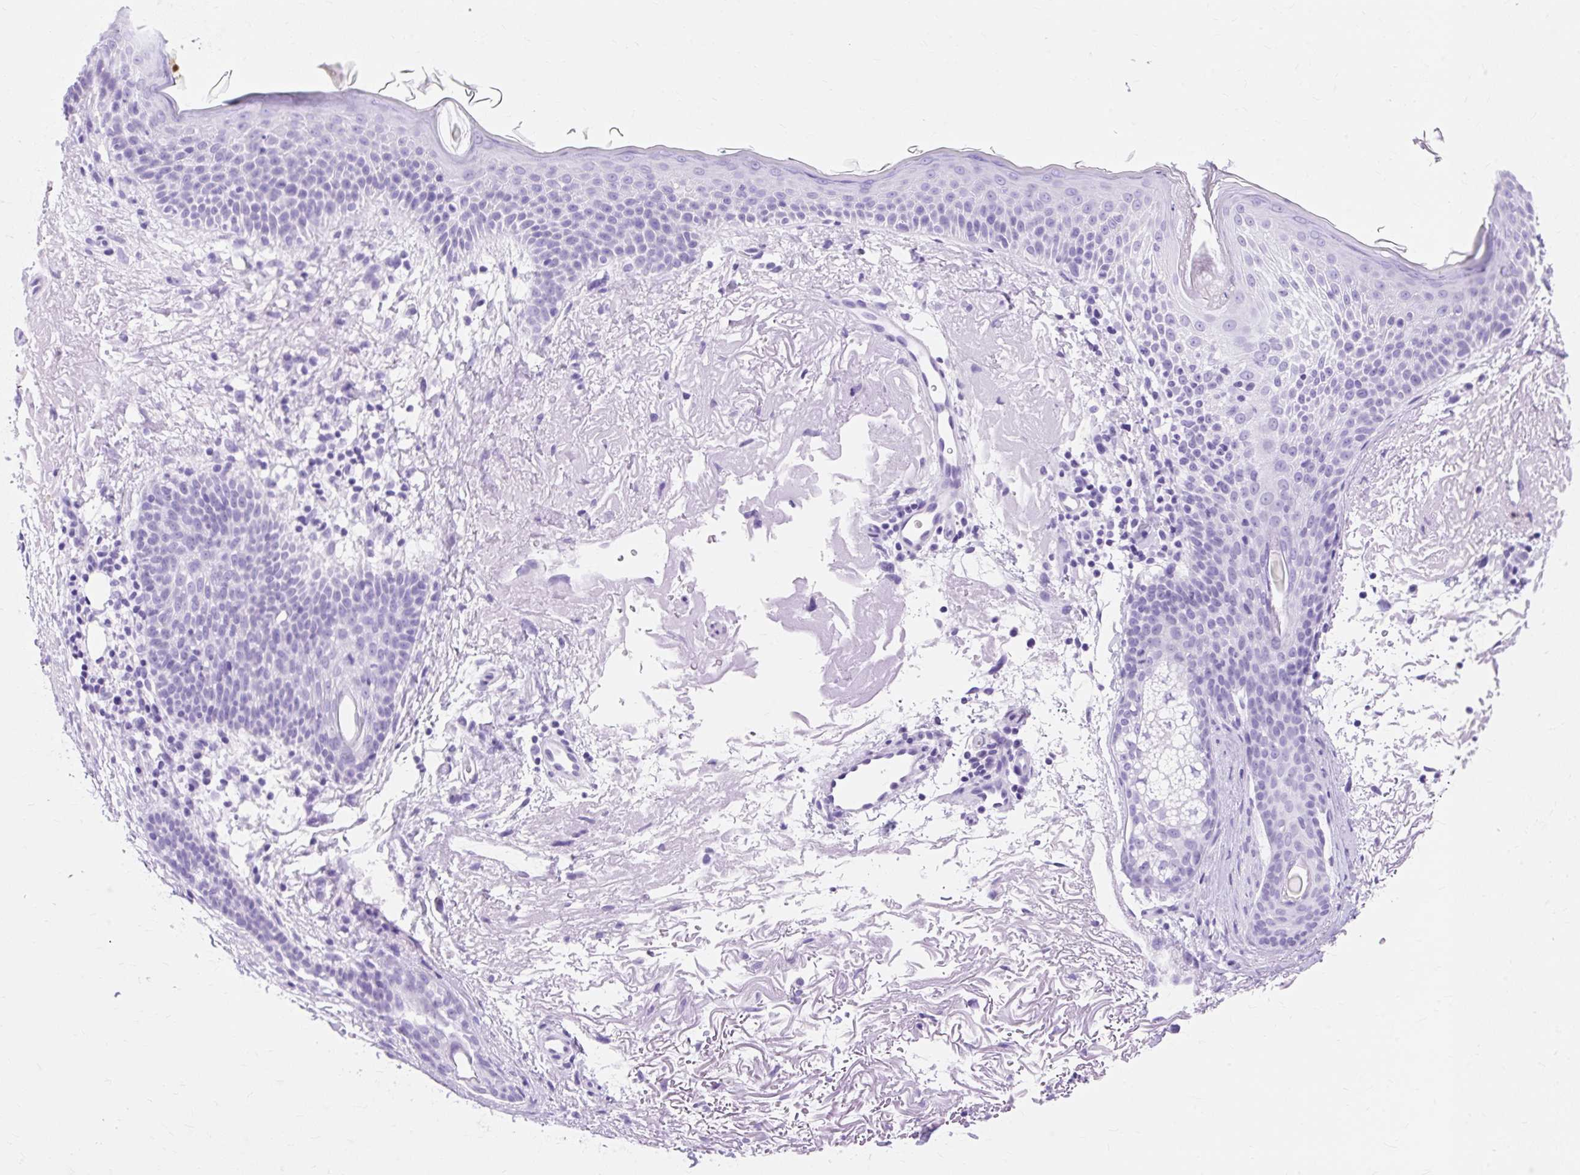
{"staining": {"intensity": "negative", "quantity": "none", "location": "none"}, "tissue": "skin cancer", "cell_type": "Tumor cells", "image_type": "cancer", "snomed": [{"axis": "morphology", "description": "Basal cell carcinoma"}, {"axis": "topography", "description": "Skin"}], "caption": "Skin cancer was stained to show a protein in brown. There is no significant positivity in tumor cells.", "gene": "MBP", "patient": {"sex": "female", "age": 77}}